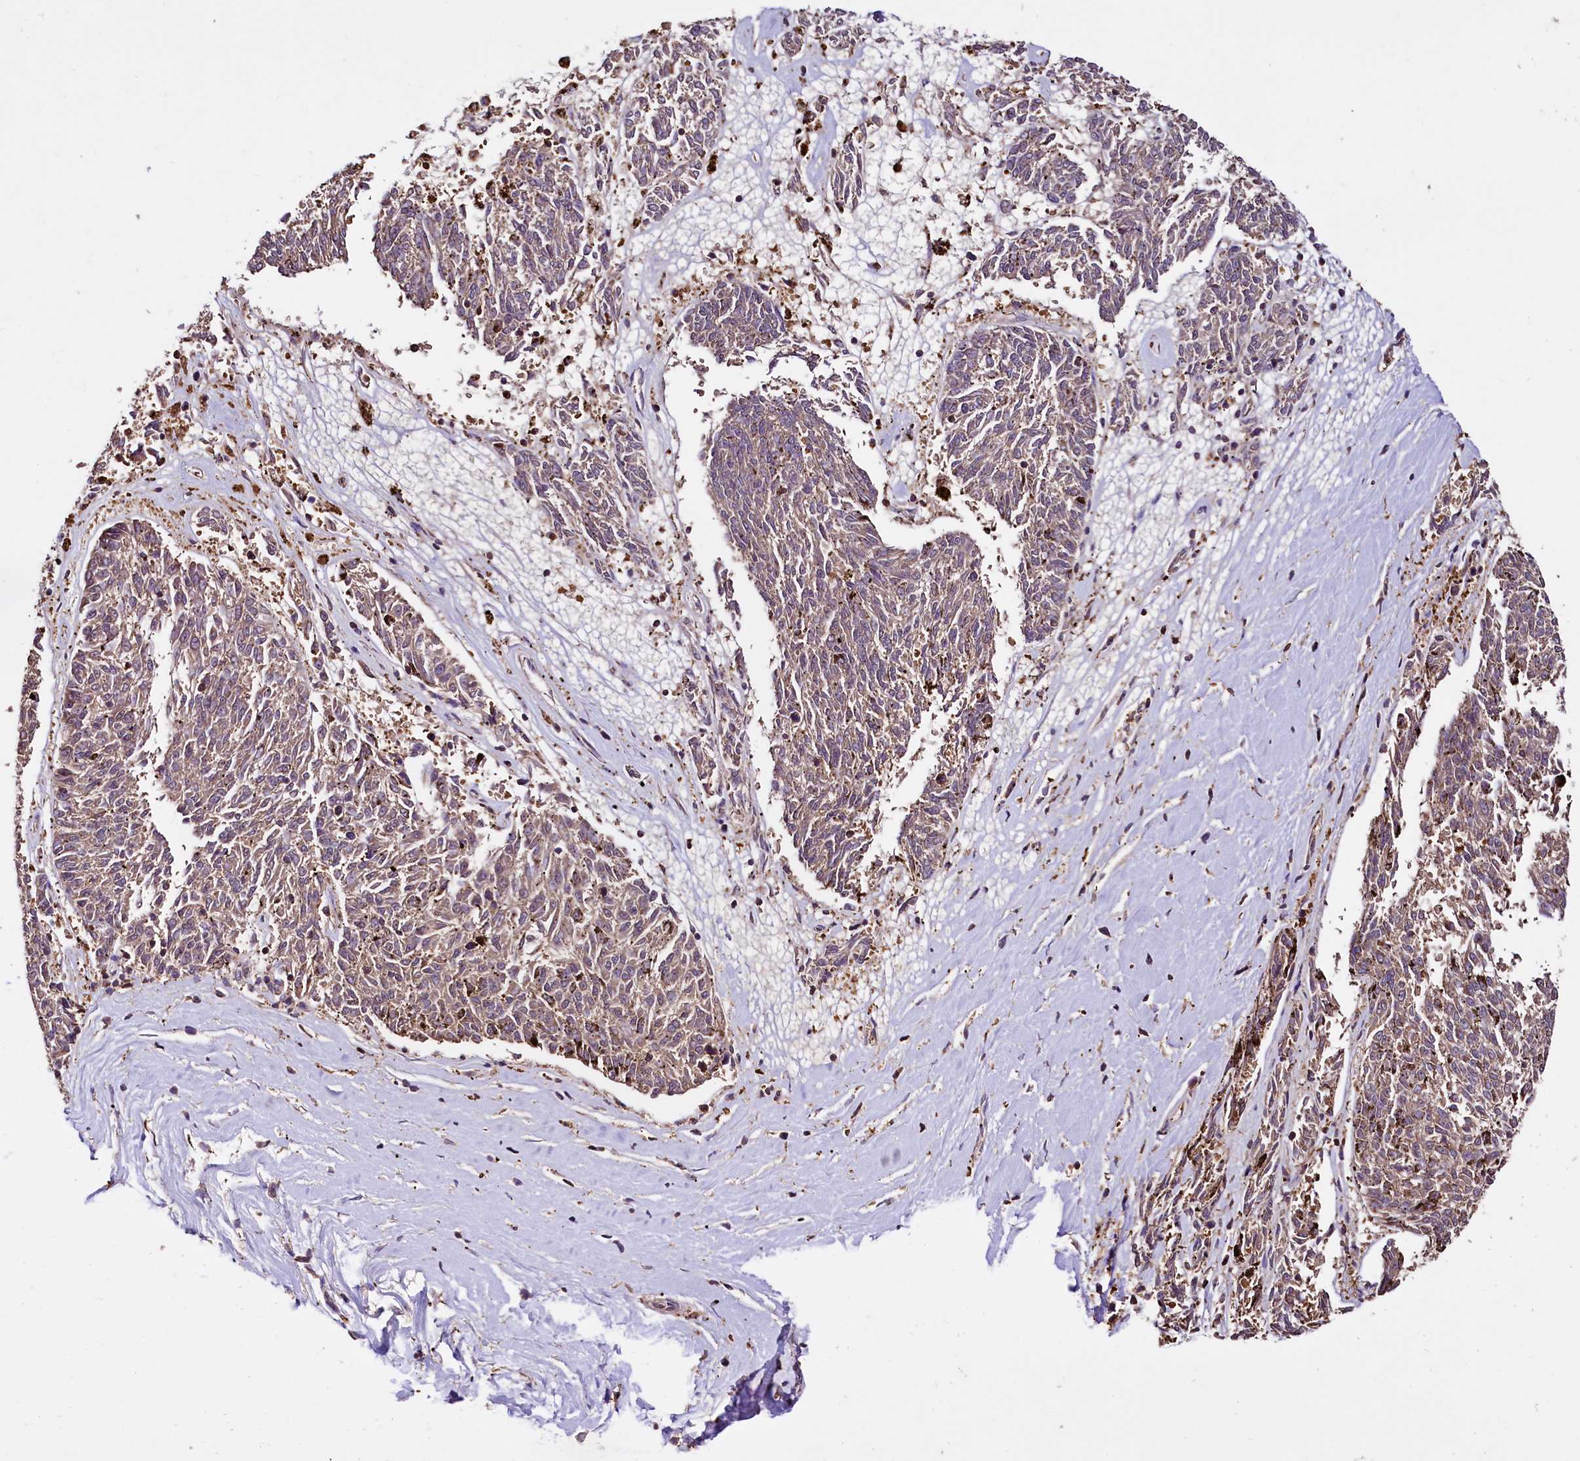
{"staining": {"intensity": "weak", "quantity": "<25%", "location": "cytoplasmic/membranous"}, "tissue": "melanoma", "cell_type": "Tumor cells", "image_type": "cancer", "snomed": [{"axis": "morphology", "description": "Malignant melanoma, NOS"}, {"axis": "topography", "description": "Skin"}], "caption": "Tumor cells are negative for brown protein staining in malignant melanoma. (Stains: DAB (3,3'-diaminobenzidine) immunohistochemistry (IHC) with hematoxylin counter stain, Microscopy: brightfield microscopy at high magnification).", "gene": "RARS2", "patient": {"sex": "female", "age": 72}}